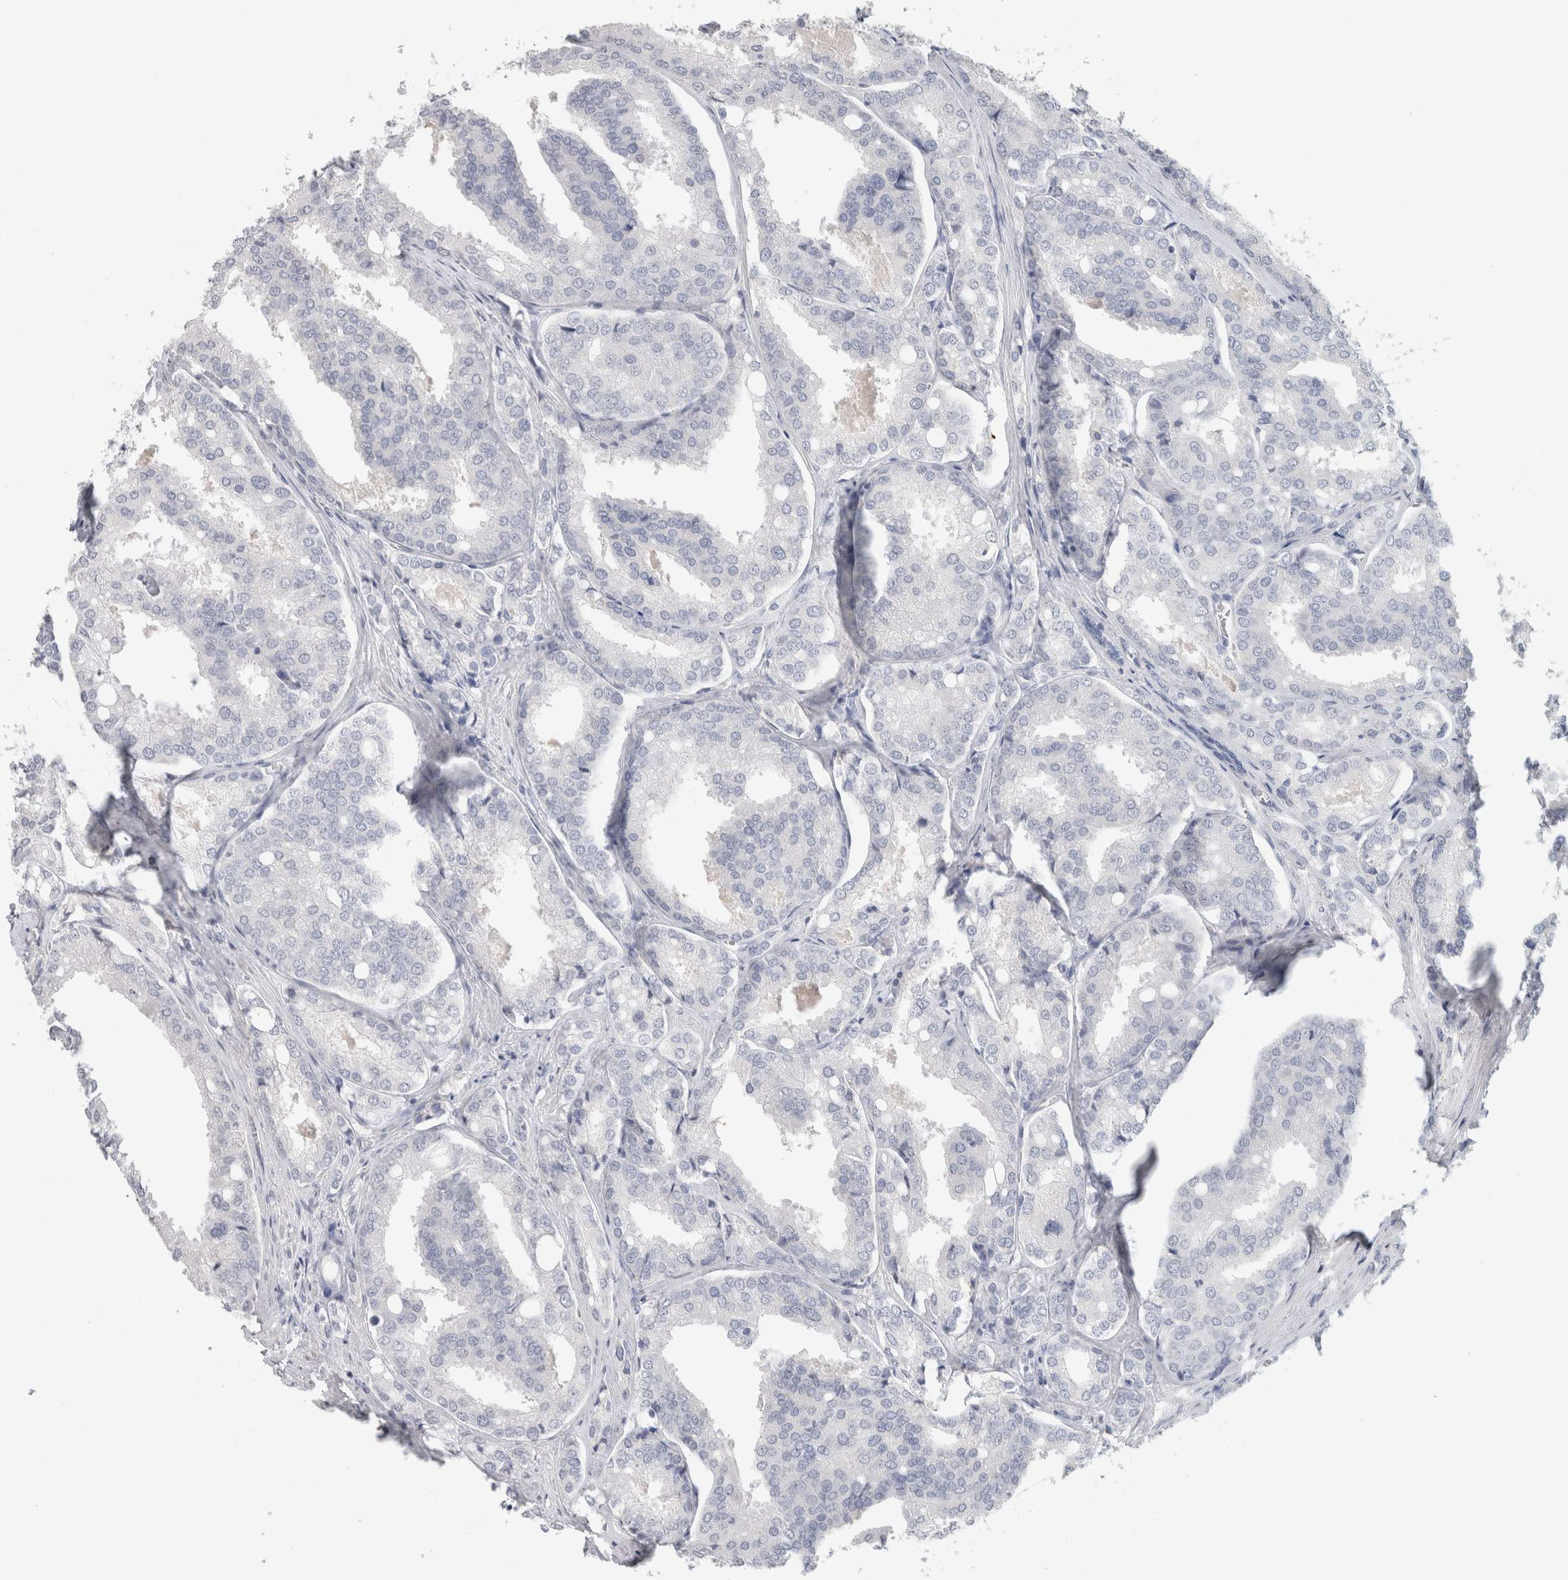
{"staining": {"intensity": "negative", "quantity": "none", "location": "none"}, "tissue": "prostate cancer", "cell_type": "Tumor cells", "image_type": "cancer", "snomed": [{"axis": "morphology", "description": "Adenocarcinoma, High grade"}, {"axis": "topography", "description": "Prostate"}], "caption": "Immunohistochemistry (IHC) histopathology image of prostate cancer stained for a protein (brown), which reveals no positivity in tumor cells.", "gene": "SLC6A1", "patient": {"sex": "male", "age": 50}}